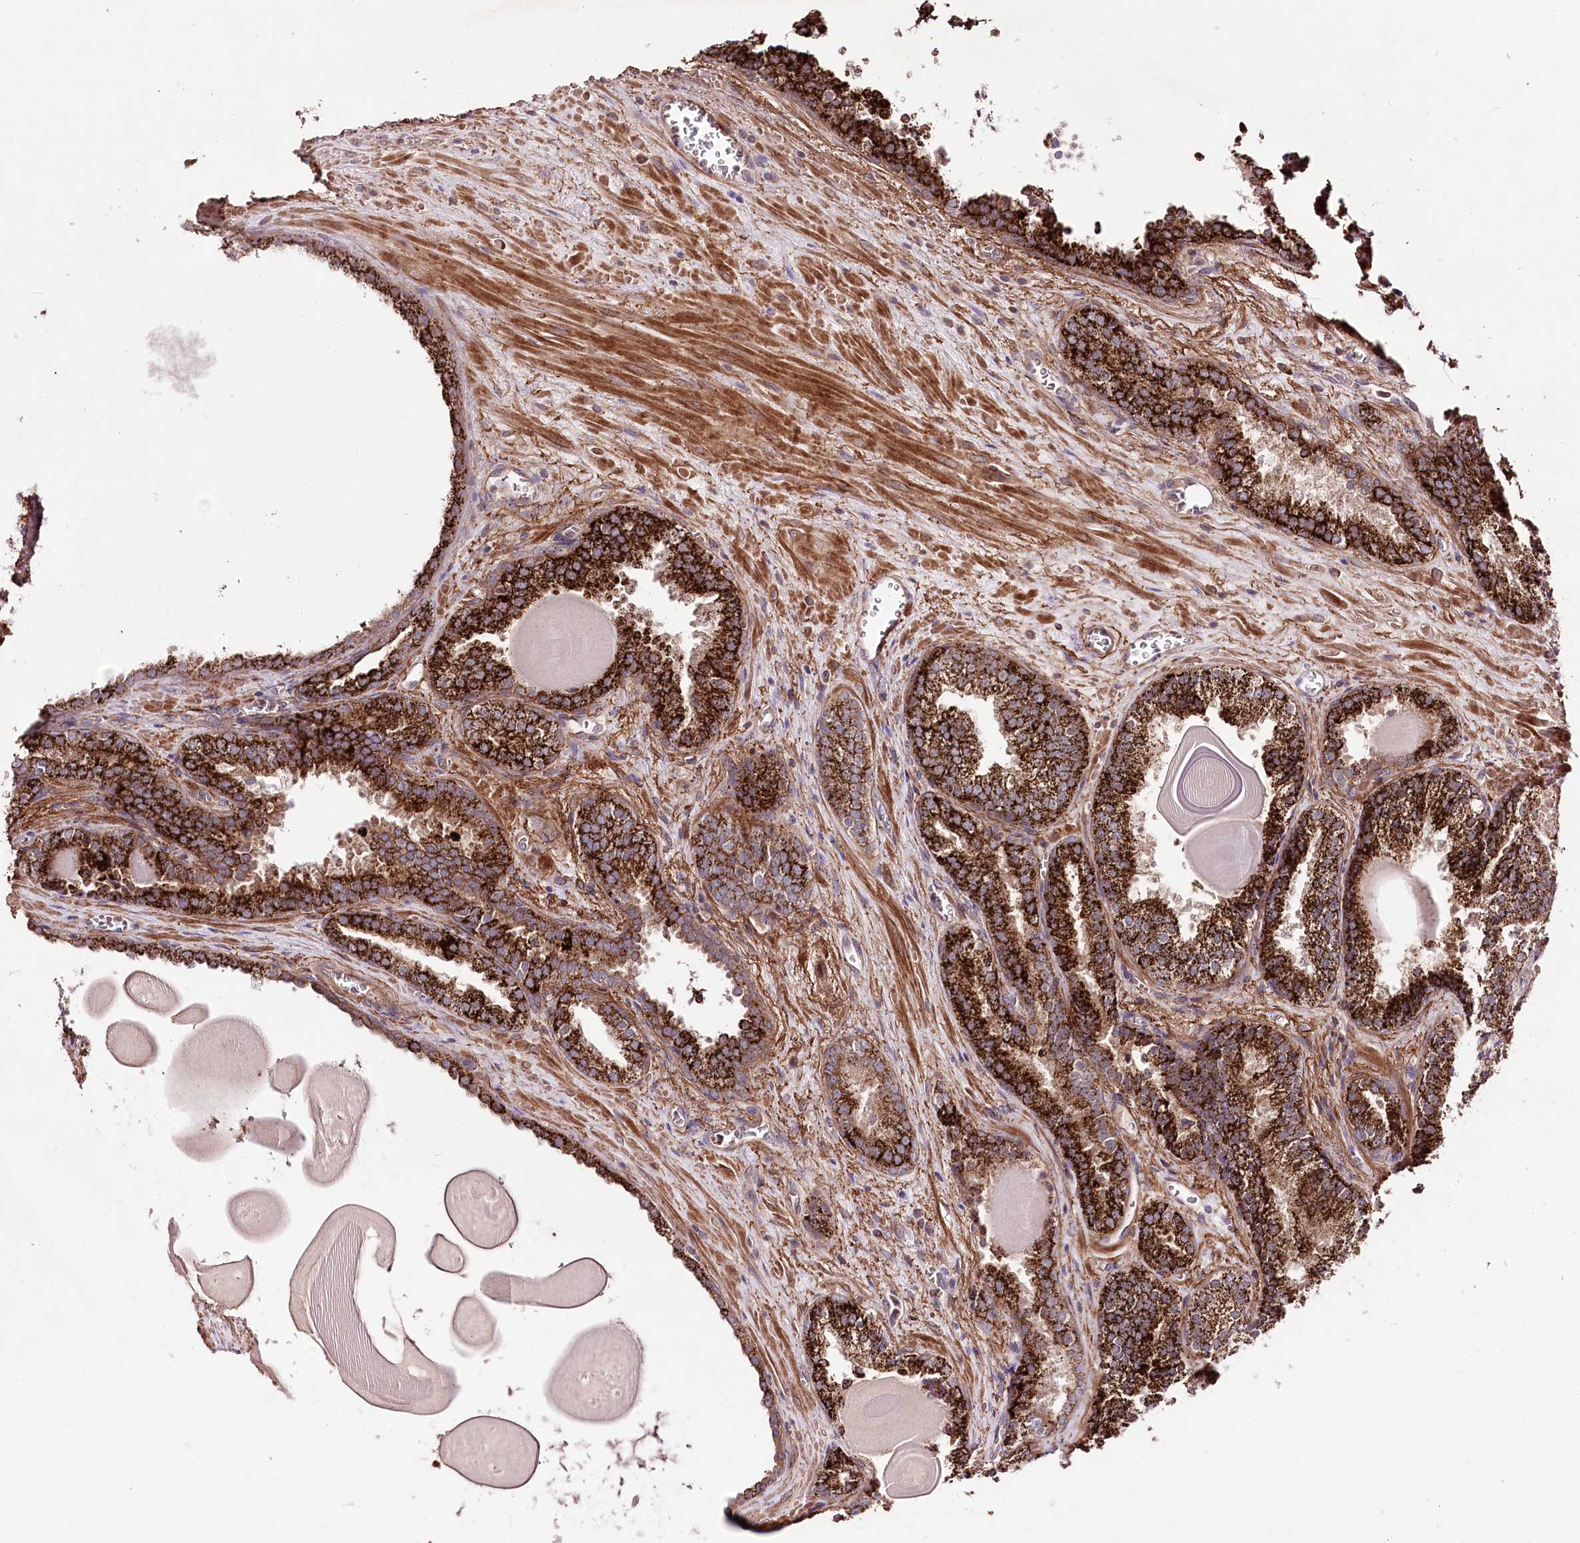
{"staining": {"intensity": "strong", "quantity": ">75%", "location": "cytoplasmic/membranous"}, "tissue": "prostate cancer", "cell_type": "Tumor cells", "image_type": "cancer", "snomed": [{"axis": "morphology", "description": "Adenocarcinoma, High grade"}, {"axis": "topography", "description": "Prostate"}], "caption": "The immunohistochemical stain shows strong cytoplasmic/membranous positivity in tumor cells of prostate cancer (high-grade adenocarcinoma) tissue.", "gene": "WWC1", "patient": {"sex": "male", "age": 66}}